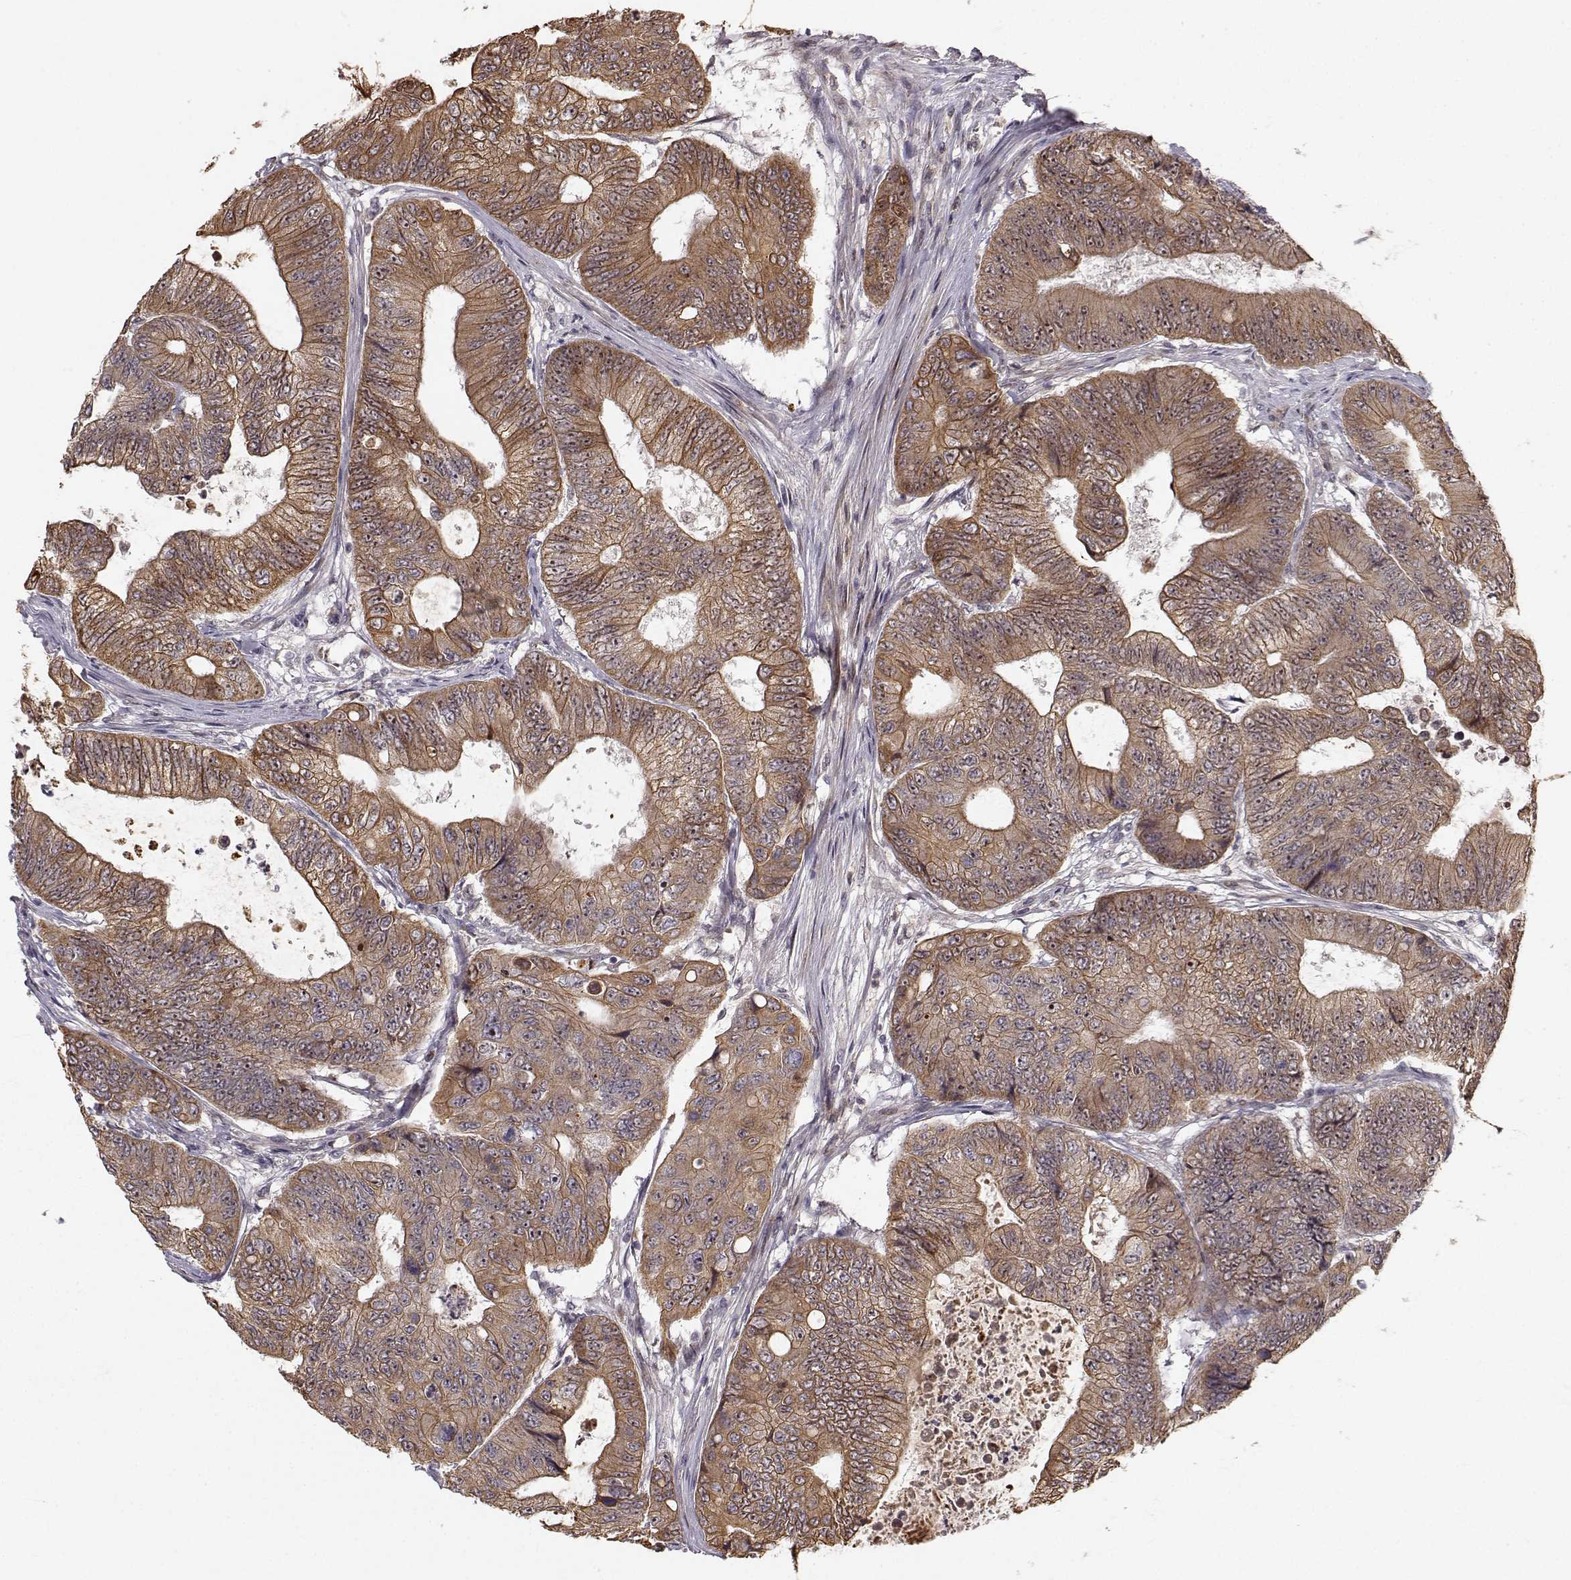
{"staining": {"intensity": "moderate", "quantity": "25%-75%", "location": "cytoplasmic/membranous"}, "tissue": "colorectal cancer", "cell_type": "Tumor cells", "image_type": "cancer", "snomed": [{"axis": "morphology", "description": "Adenocarcinoma, NOS"}, {"axis": "topography", "description": "Colon"}], "caption": "Tumor cells reveal medium levels of moderate cytoplasmic/membranous expression in about 25%-75% of cells in colorectal cancer (adenocarcinoma).", "gene": "APC", "patient": {"sex": "female", "age": 48}}